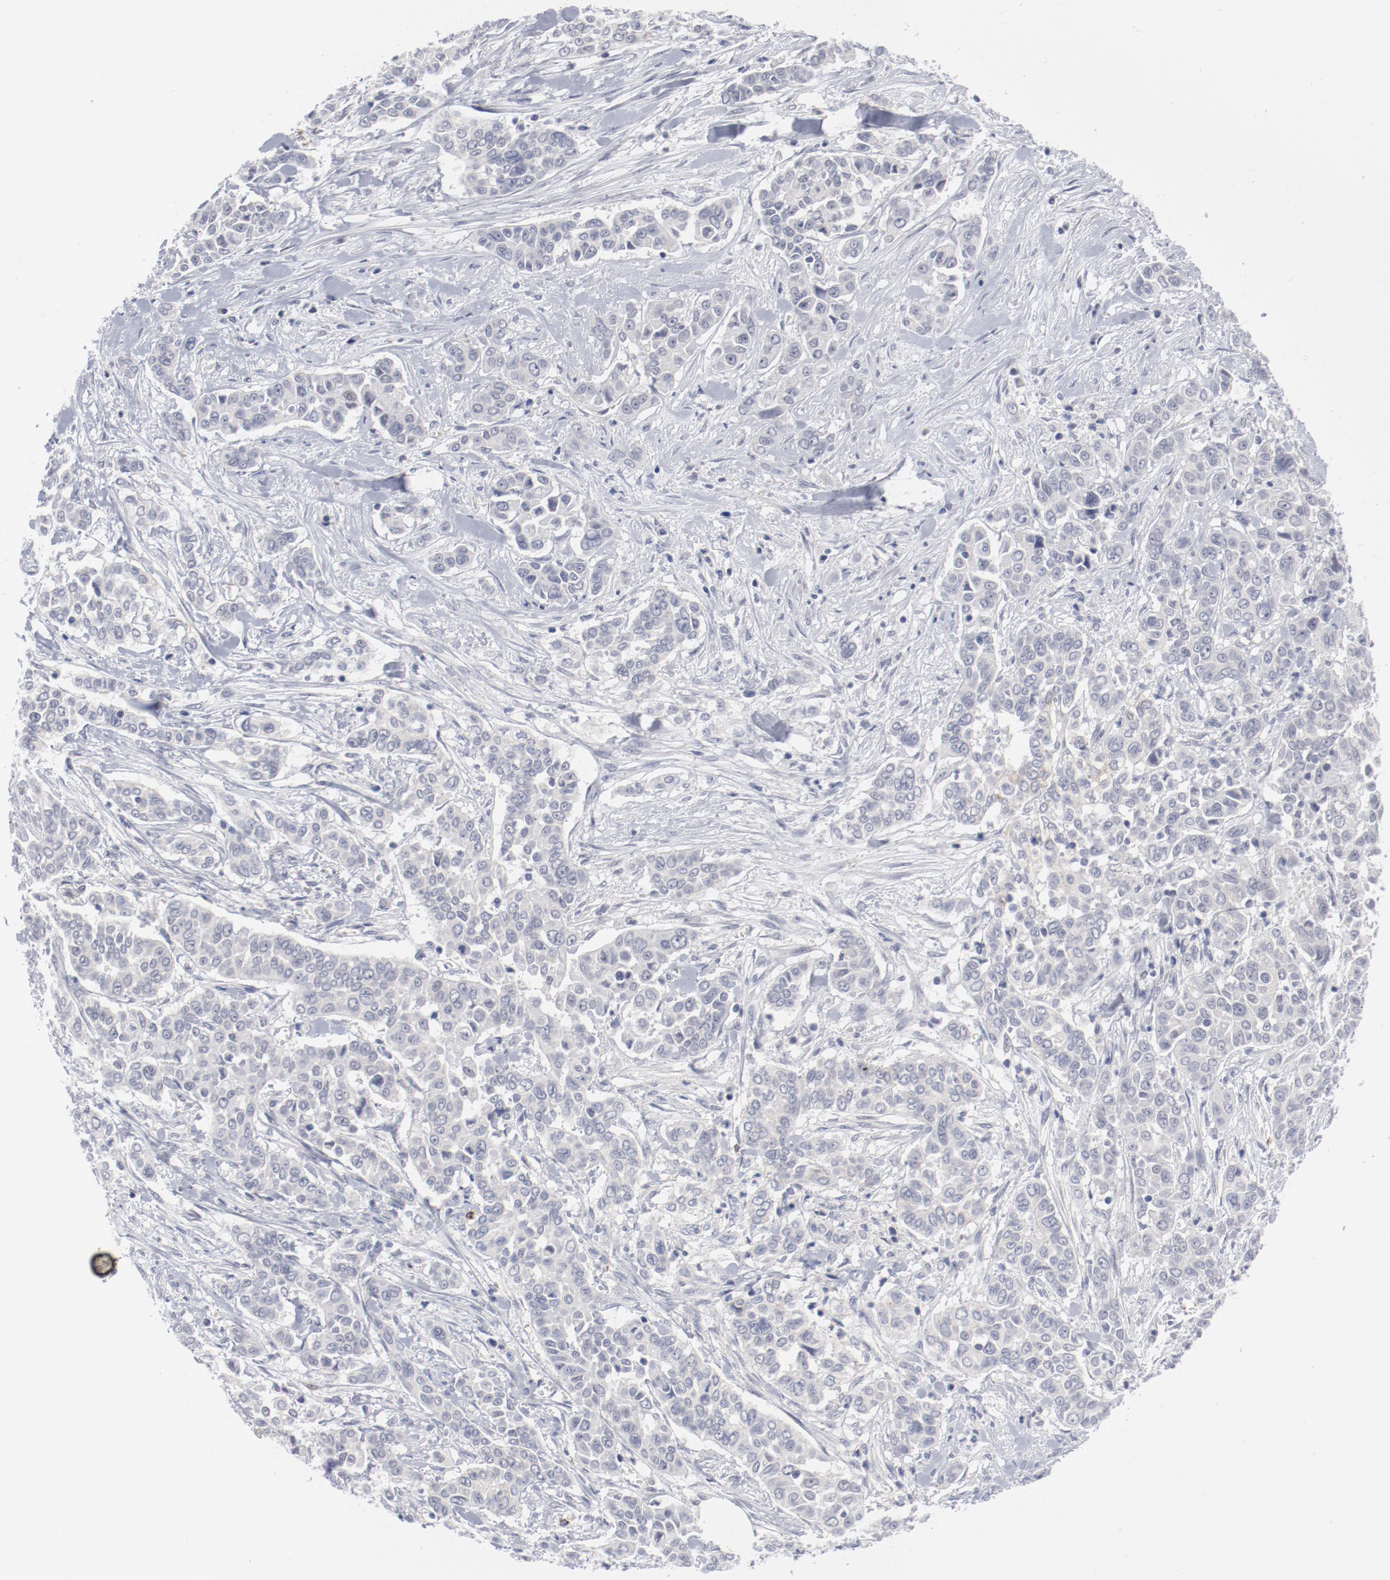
{"staining": {"intensity": "negative", "quantity": "none", "location": "none"}, "tissue": "pancreatic cancer", "cell_type": "Tumor cells", "image_type": "cancer", "snomed": [{"axis": "morphology", "description": "Adenocarcinoma, NOS"}, {"axis": "topography", "description": "Pancreas"}], "caption": "The photomicrograph exhibits no staining of tumor cells in pancreatic cancer.", "gene": "SH3BGR", "patient": {"sex": "female", "age": 52}}